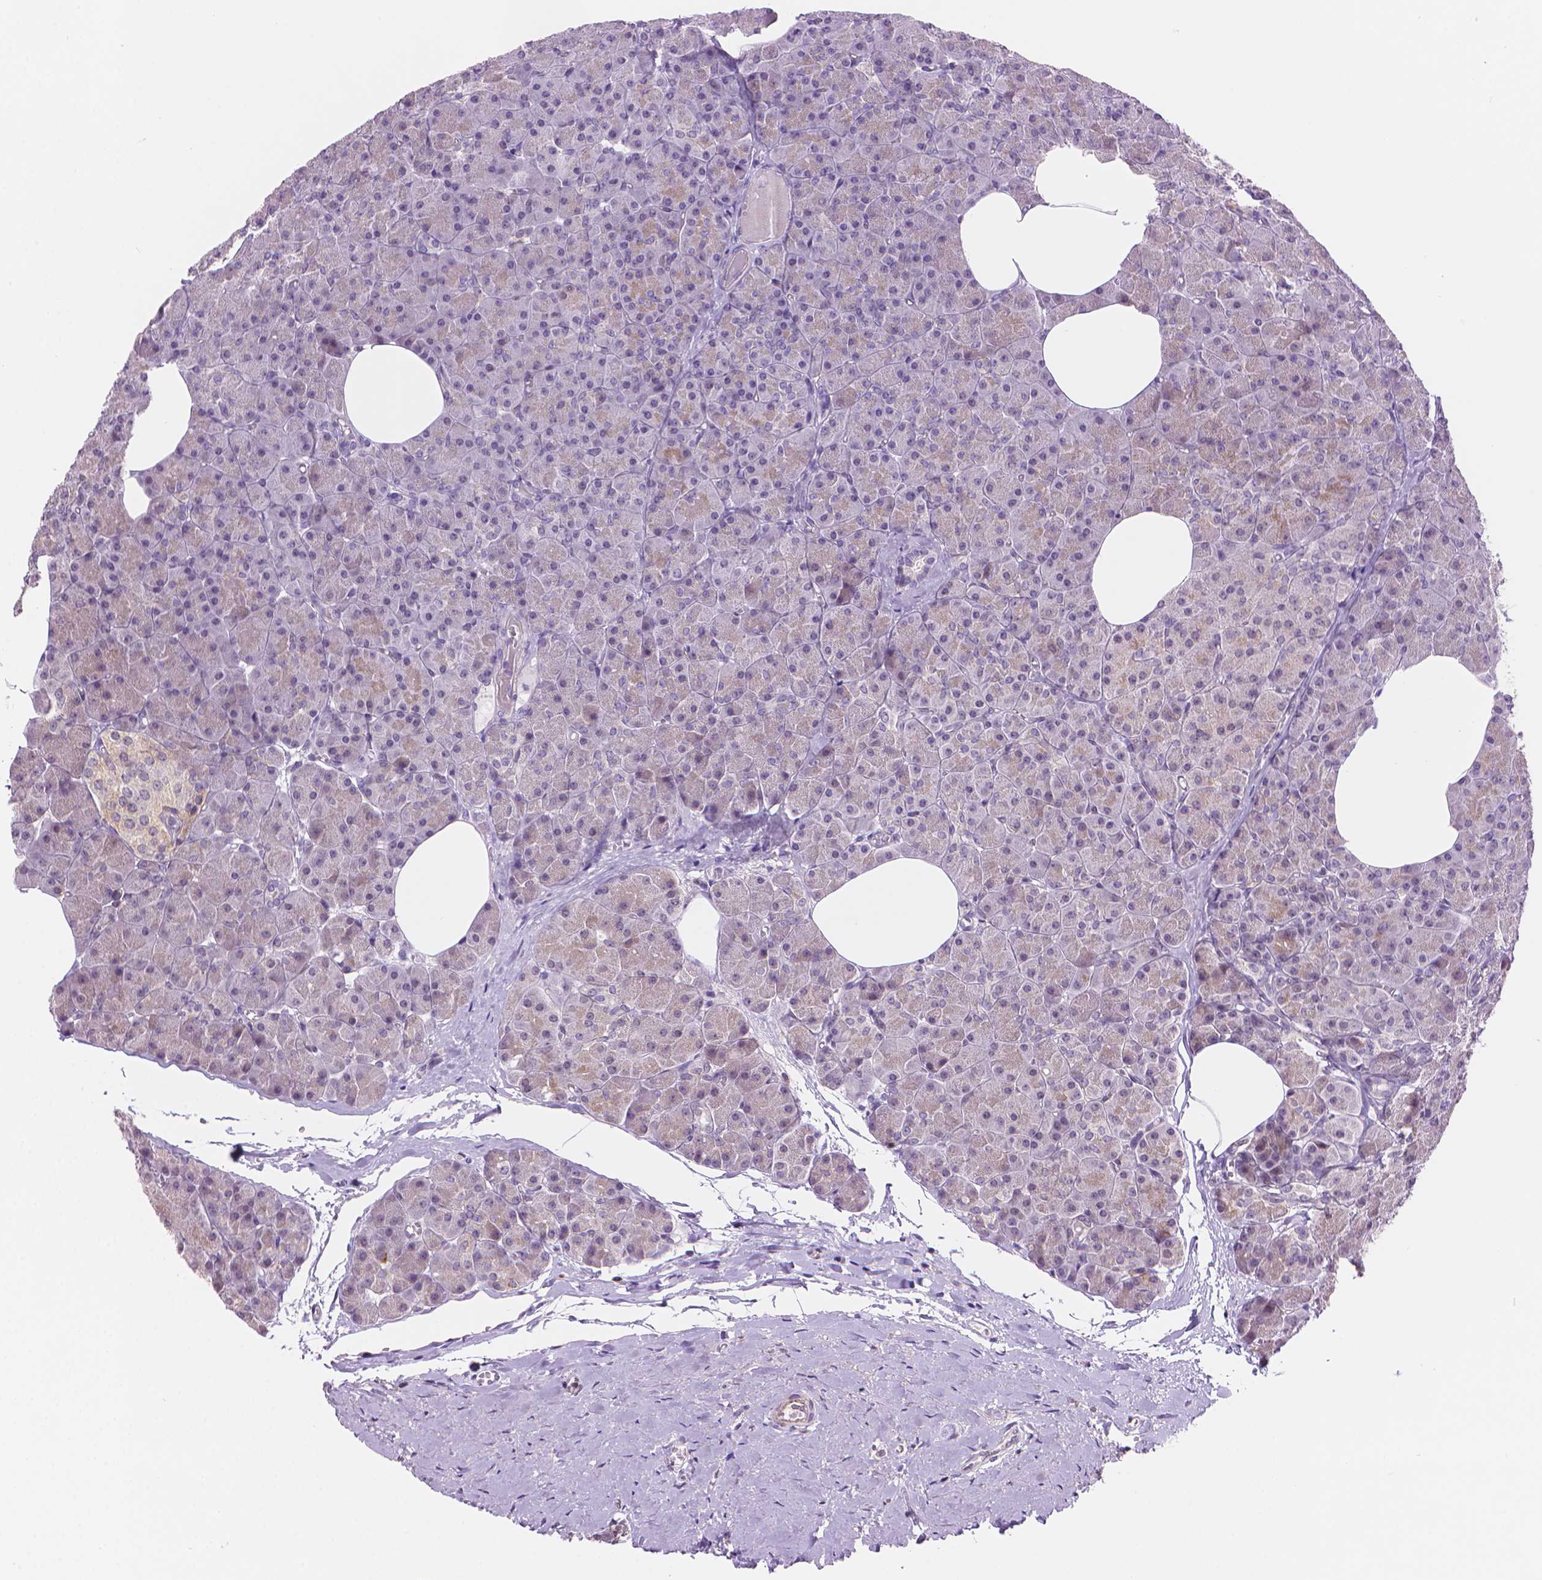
{"staining": {"intensity": "weak", "quantity": "<25%", "location": "cytoplasmic/membranous"}, "tissue": "pancreas", "cell_type": "Exocrine glandular cells", "image_type": "normal", "snomed": [{"axis": "morphology", "description": "Normal tissue, NOS"}, {"axis": "topography", "description": "Pancreas"}], "caption": "This photomicrograph is of unremarkable pancreas stained with IHC to label a protein in brown with the nuclei are counter-stained blue. There is no staining in exocrine glandular cells.", "gene": "TMEM184A", "patient": {"sex": "female", "age": 45}}